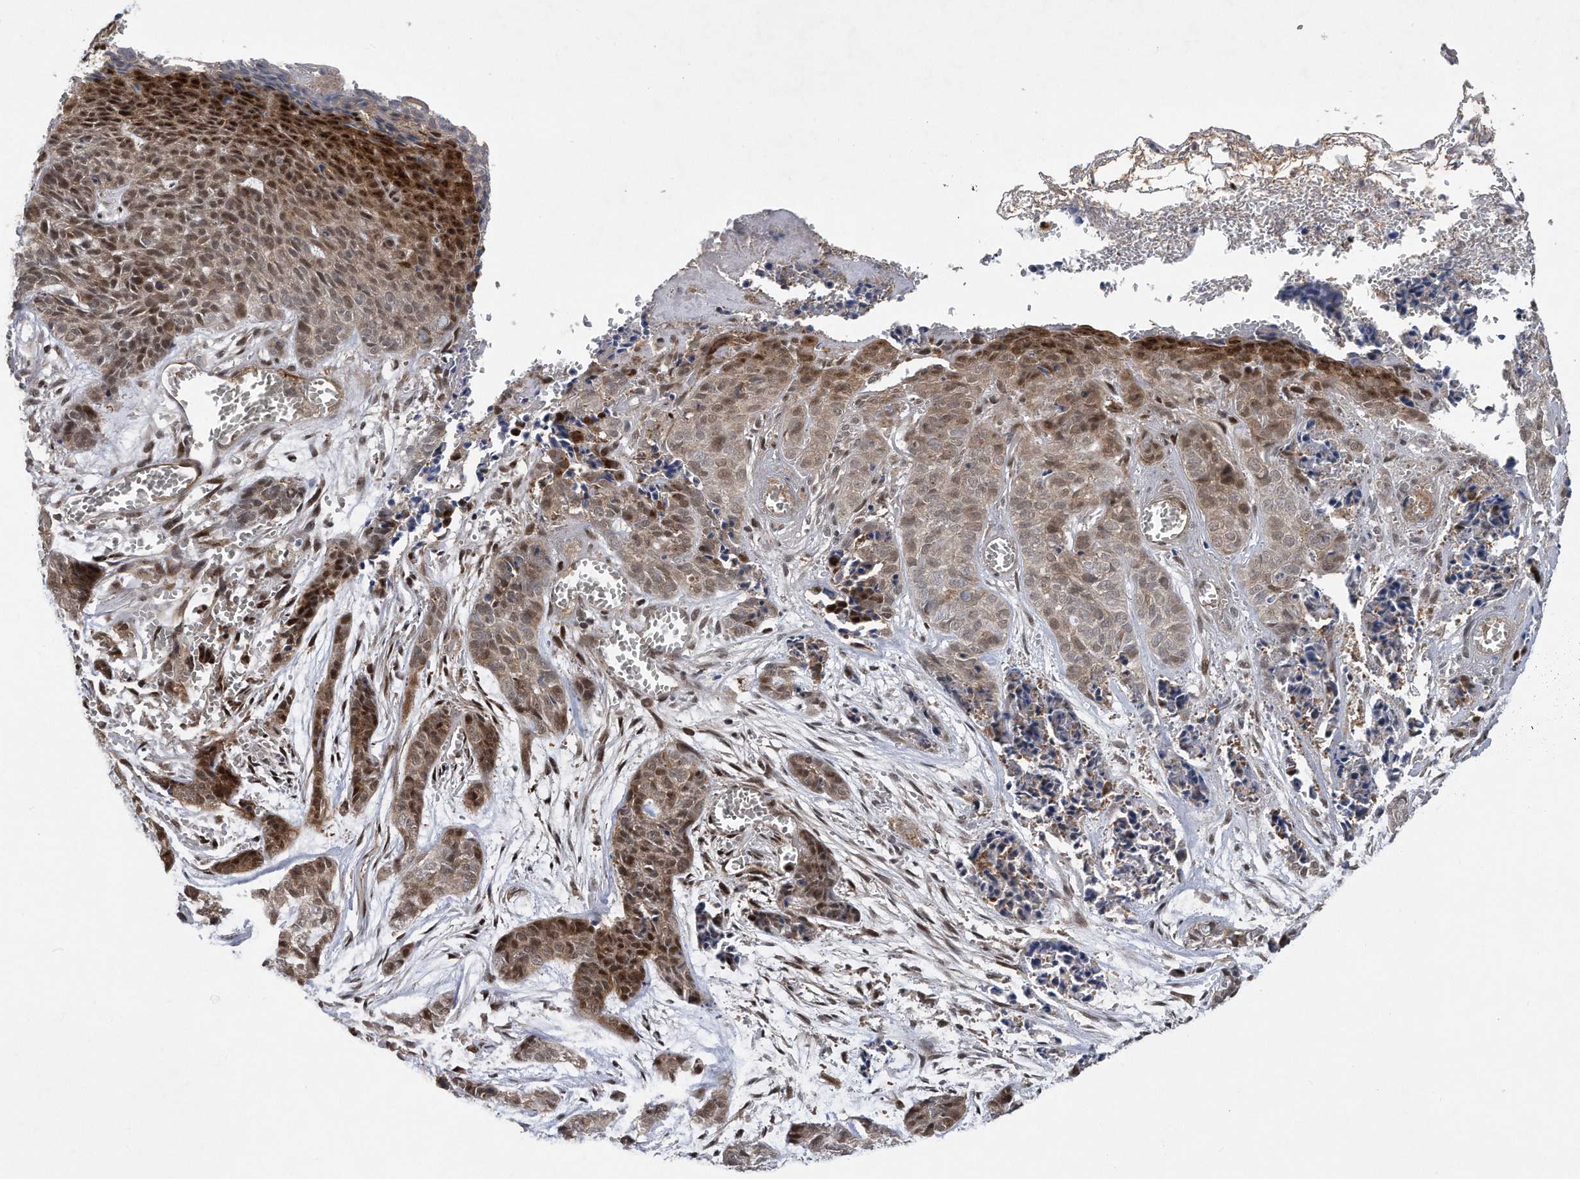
{"staining": {"intensity": "moderate", "quantity": ">75%", "location": "cytoplasmic/membranous,nuclear"}, "tissue": "skin cancer", "cell_type": "Tumor cells", "image_type": "cancer", "snomed": [{"axis": "morphology", "description": "Basal cell carcinoma"}, {"axis": "topography", "description": "Skin"}], "caption": "High-power microscopy captured an IHC image of skin cancer (basal cell carcinoma), revealing moderate cytoplasmic/membranous and nuclear expression in approximately >75% of tumor cells.", "gene": "RWDD2A", "patient": {"sex": "female", "age": 64}}